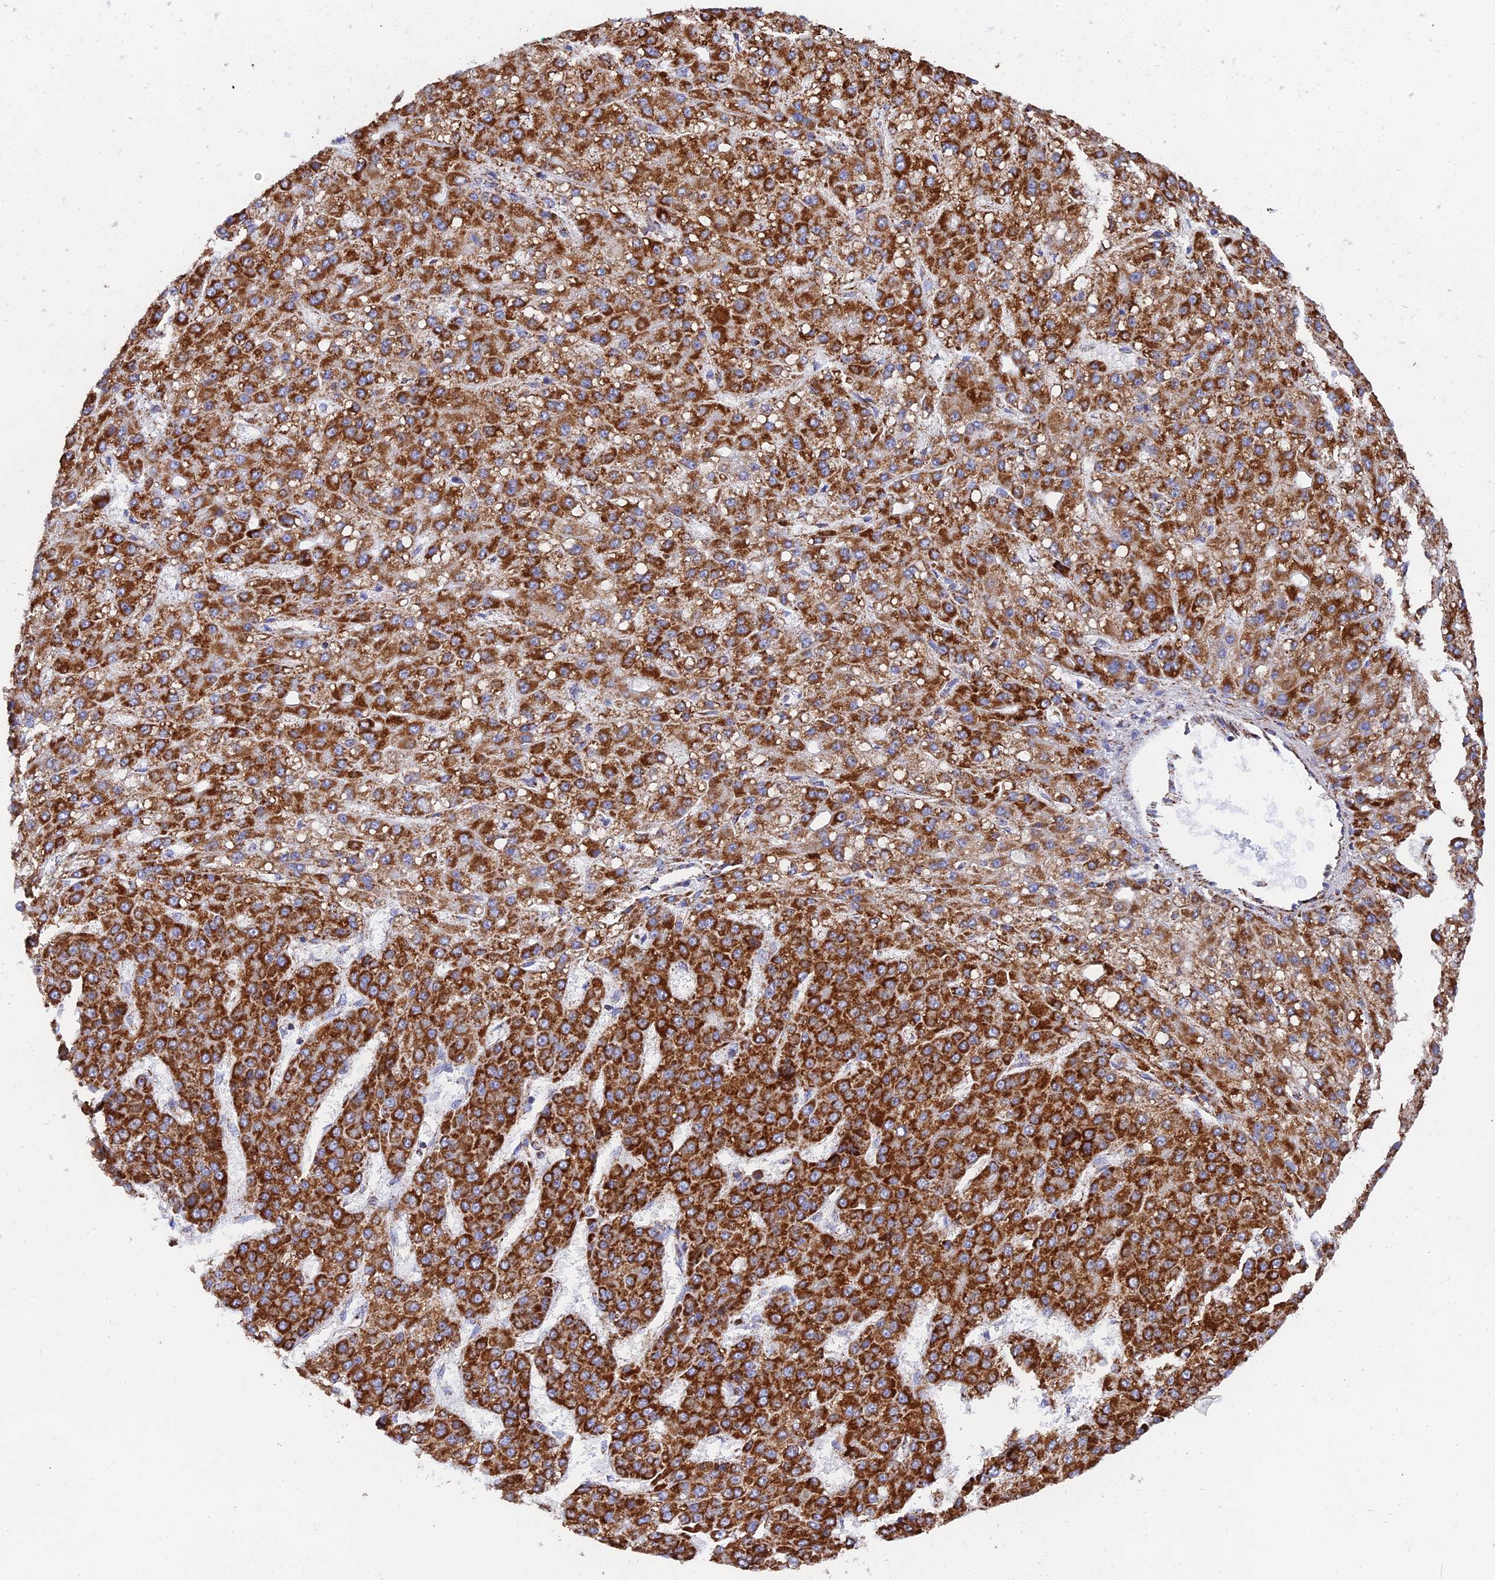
{"staining": {"intensity": "strong", "quantity": ">75%", "location": "cytoplasmic/membranous"}, "tissue": "liver cancer", "cell_type": "Tumor cells", "image_type": "cancer", "snomed": [{"axis": "morphology", "description": "Carcinoma, Hepatocellular, NOS"}, {"axis": "topography", "description": "Liver"}], "caption": "The micrograph demonstrates immunohistochemical staining of liver cancer (hepatocellular carcinoma). There is strong cytoplasmic/membranous expression is seen in approximately >75% of tumor cells. (brown staining indicates protein expression, while blue staining denotes nuclei).", "gene": "NDUFA5", "patient": {"sex": "male", "age": 67}}